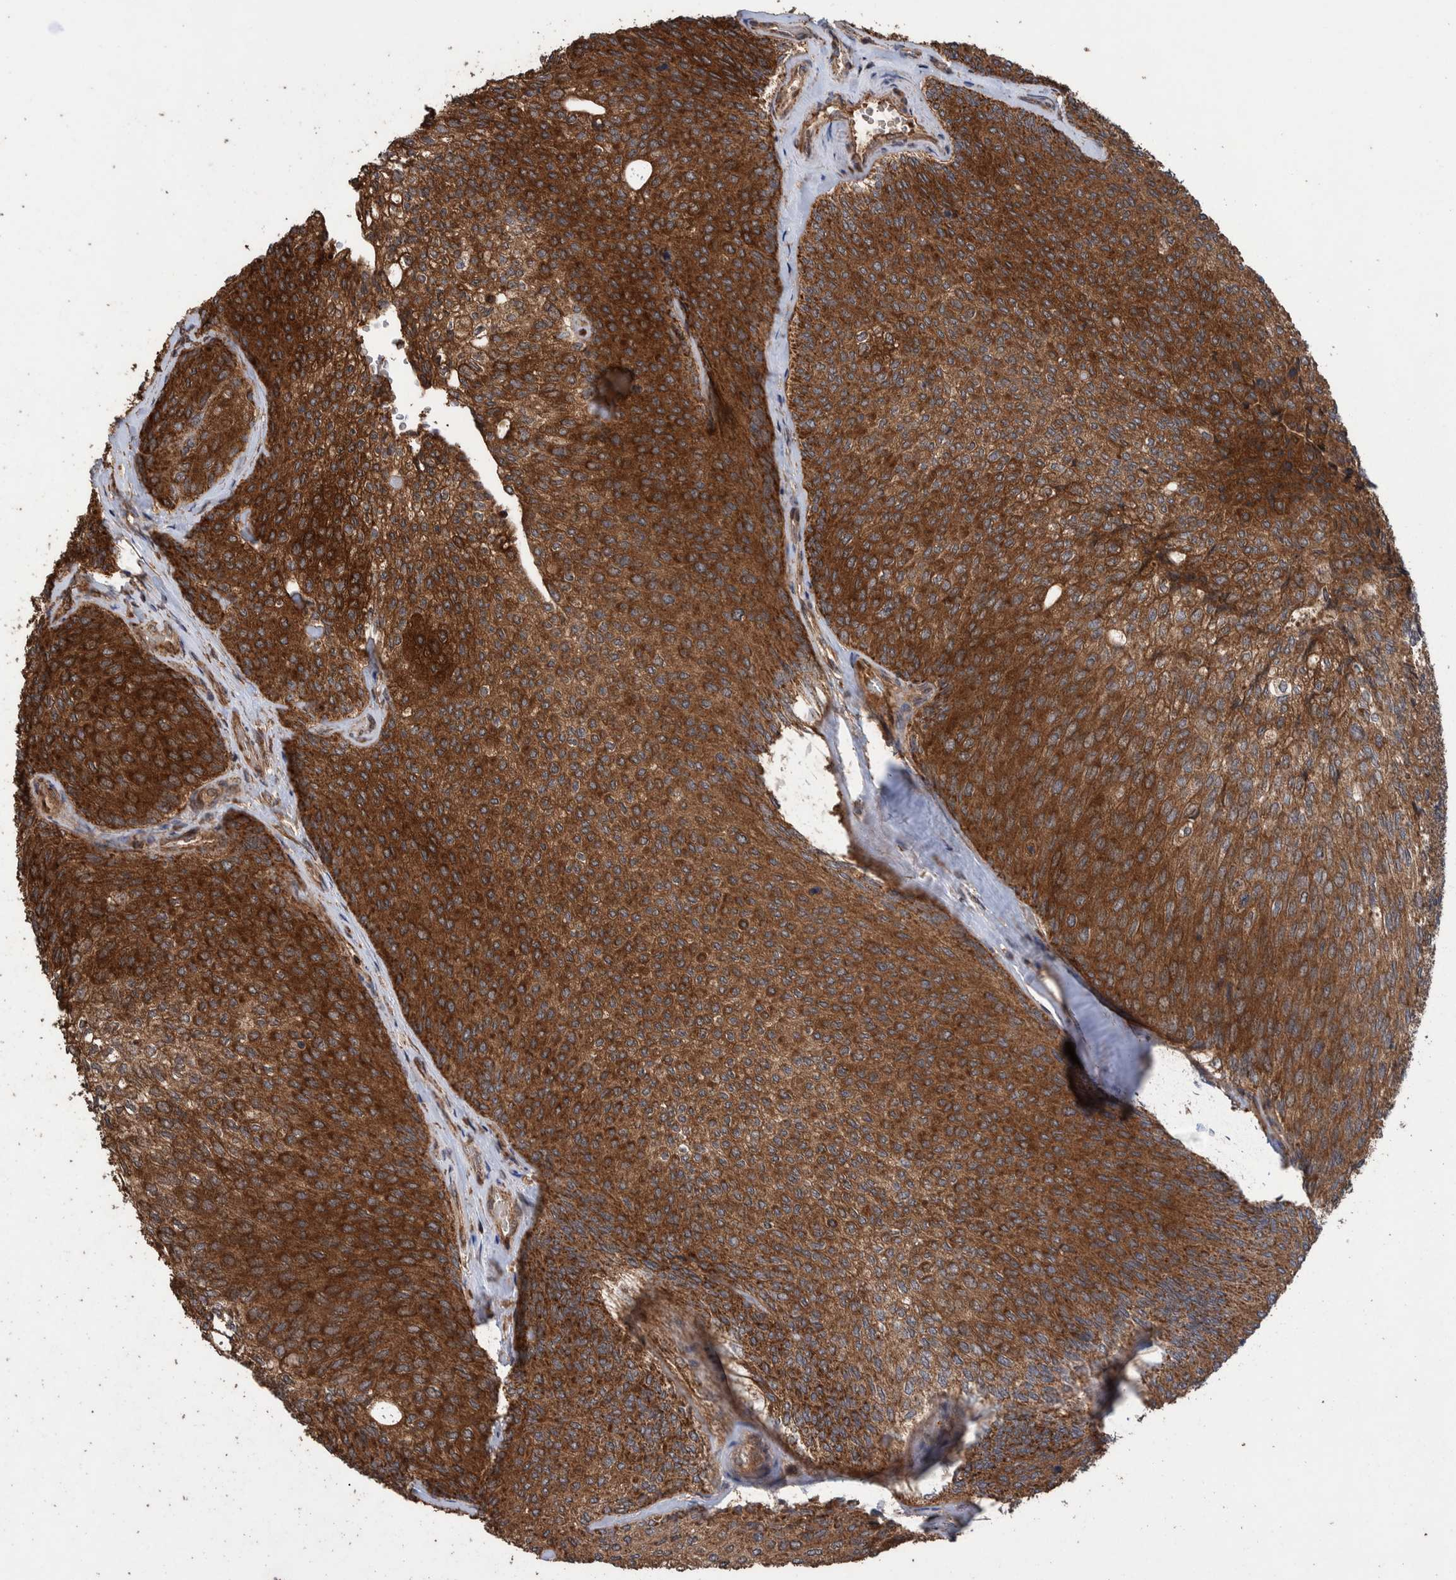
{"staining": {"intensity": "strong", "quantity": ">75%", "location": "cytoplasmic/membranous"}, "tissue": "urothelial cancer", "cell_type": "Tumor cells", "image_type": "cancer", "snomed": [{"axis": "morphology", "description": "Urothelial carcinoma, Low grade"}, {"axis": "topography", "description": "Urinary bladder"}], "caption": "DAB immunohistochemical staining of urothelial cancer shows strong cytoplasmic/membranous protein expression in approximately >75% of tumor cells.", "gene": "TRIM16", "patient": {"sex": "female", "age": 79}}